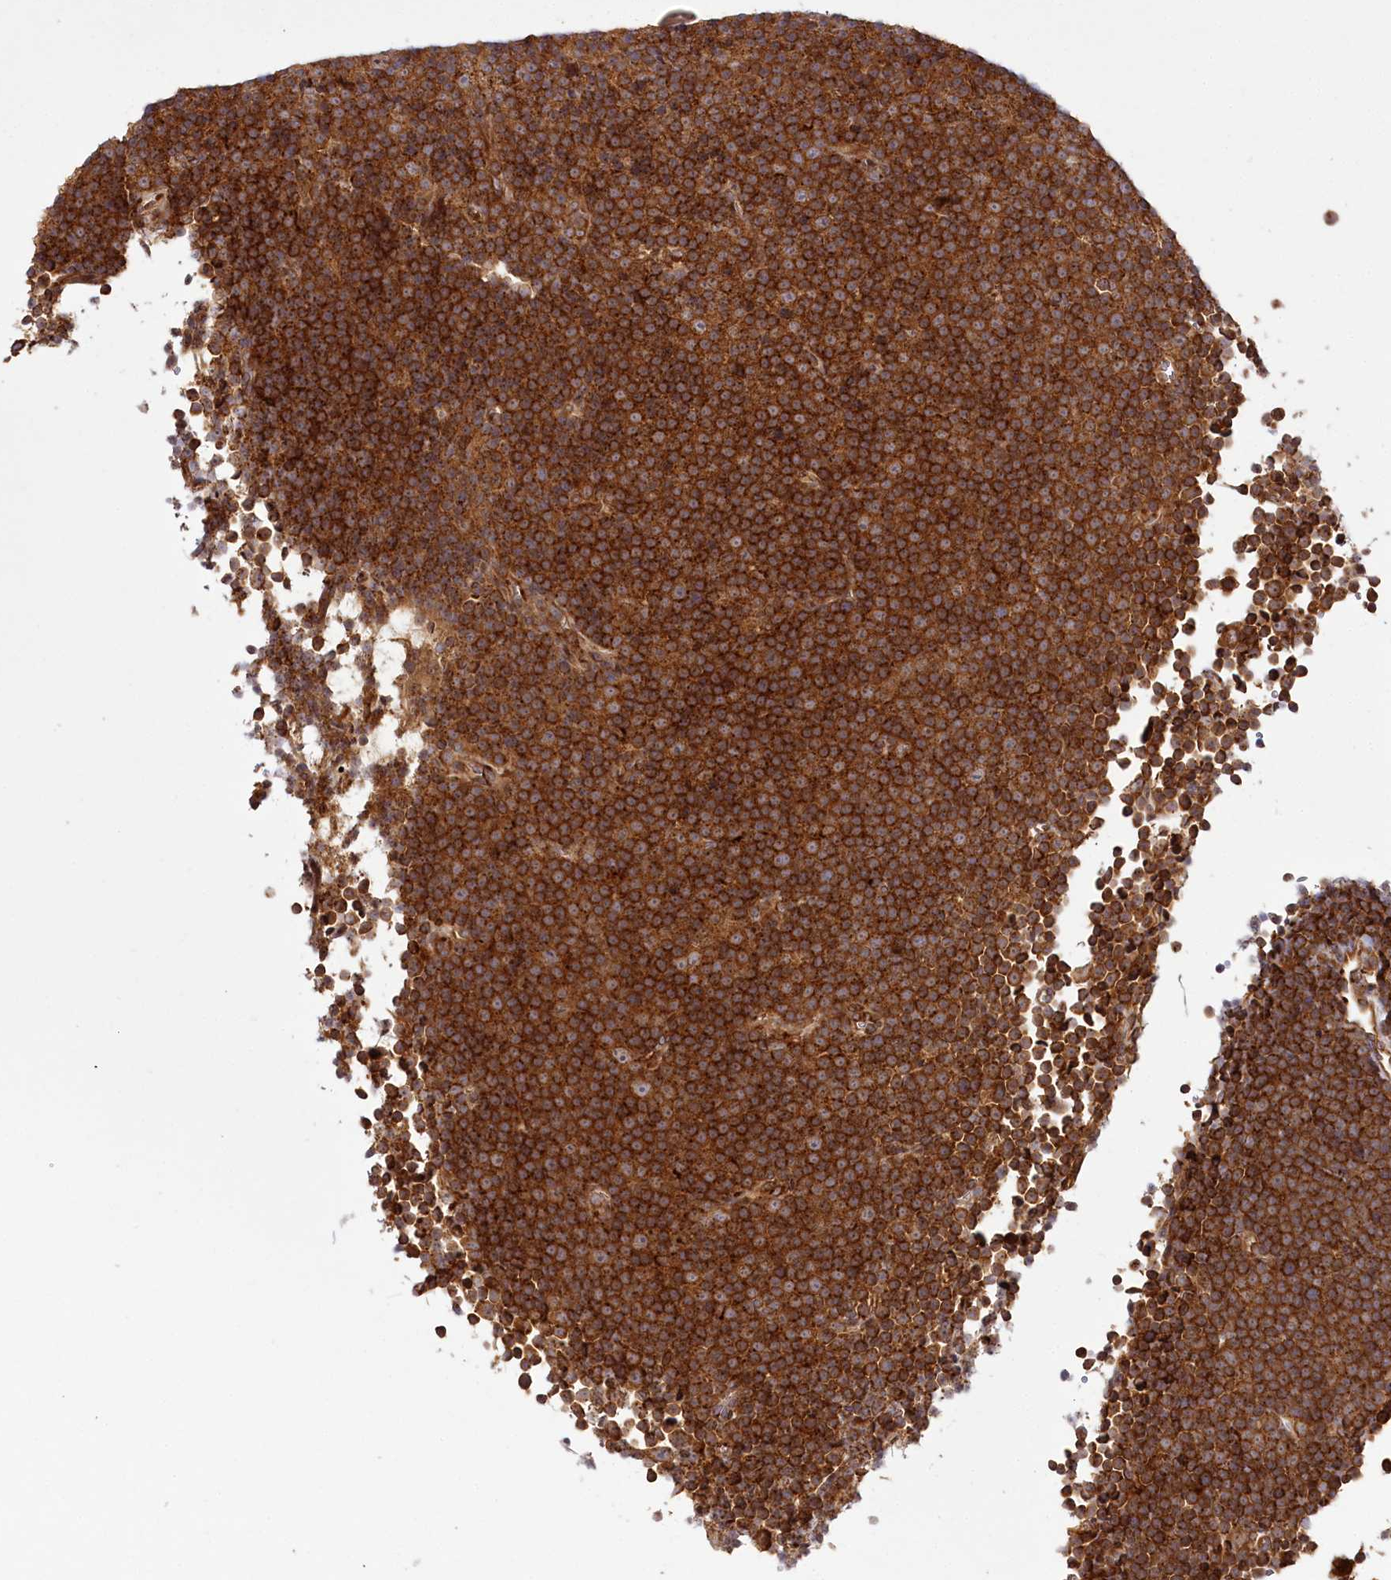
{"staining": {"intensity": "strong", "quantity": ">75%", "location": "cytoplasmic/membranous"}, "tissue": "lymphoma", "cell_type": "Tumor cells", "image_type": "cancer", "snomed": [{"axis": "morphology", "description": "Malignant lymphoma, non-Hodgkin's type, Low grade"}, {"axis": "topography", "description": "Lymph node"}], "caption": "Malignant lymphoma, non-Hodgkin's type (low-grade) stained for a protein (brown) exhibits strong cytoplasmic/membranous positive expression in about >75% of tumor cells.", "gene": "COPG1", "patient": {"sex": "female", "age": 67}}